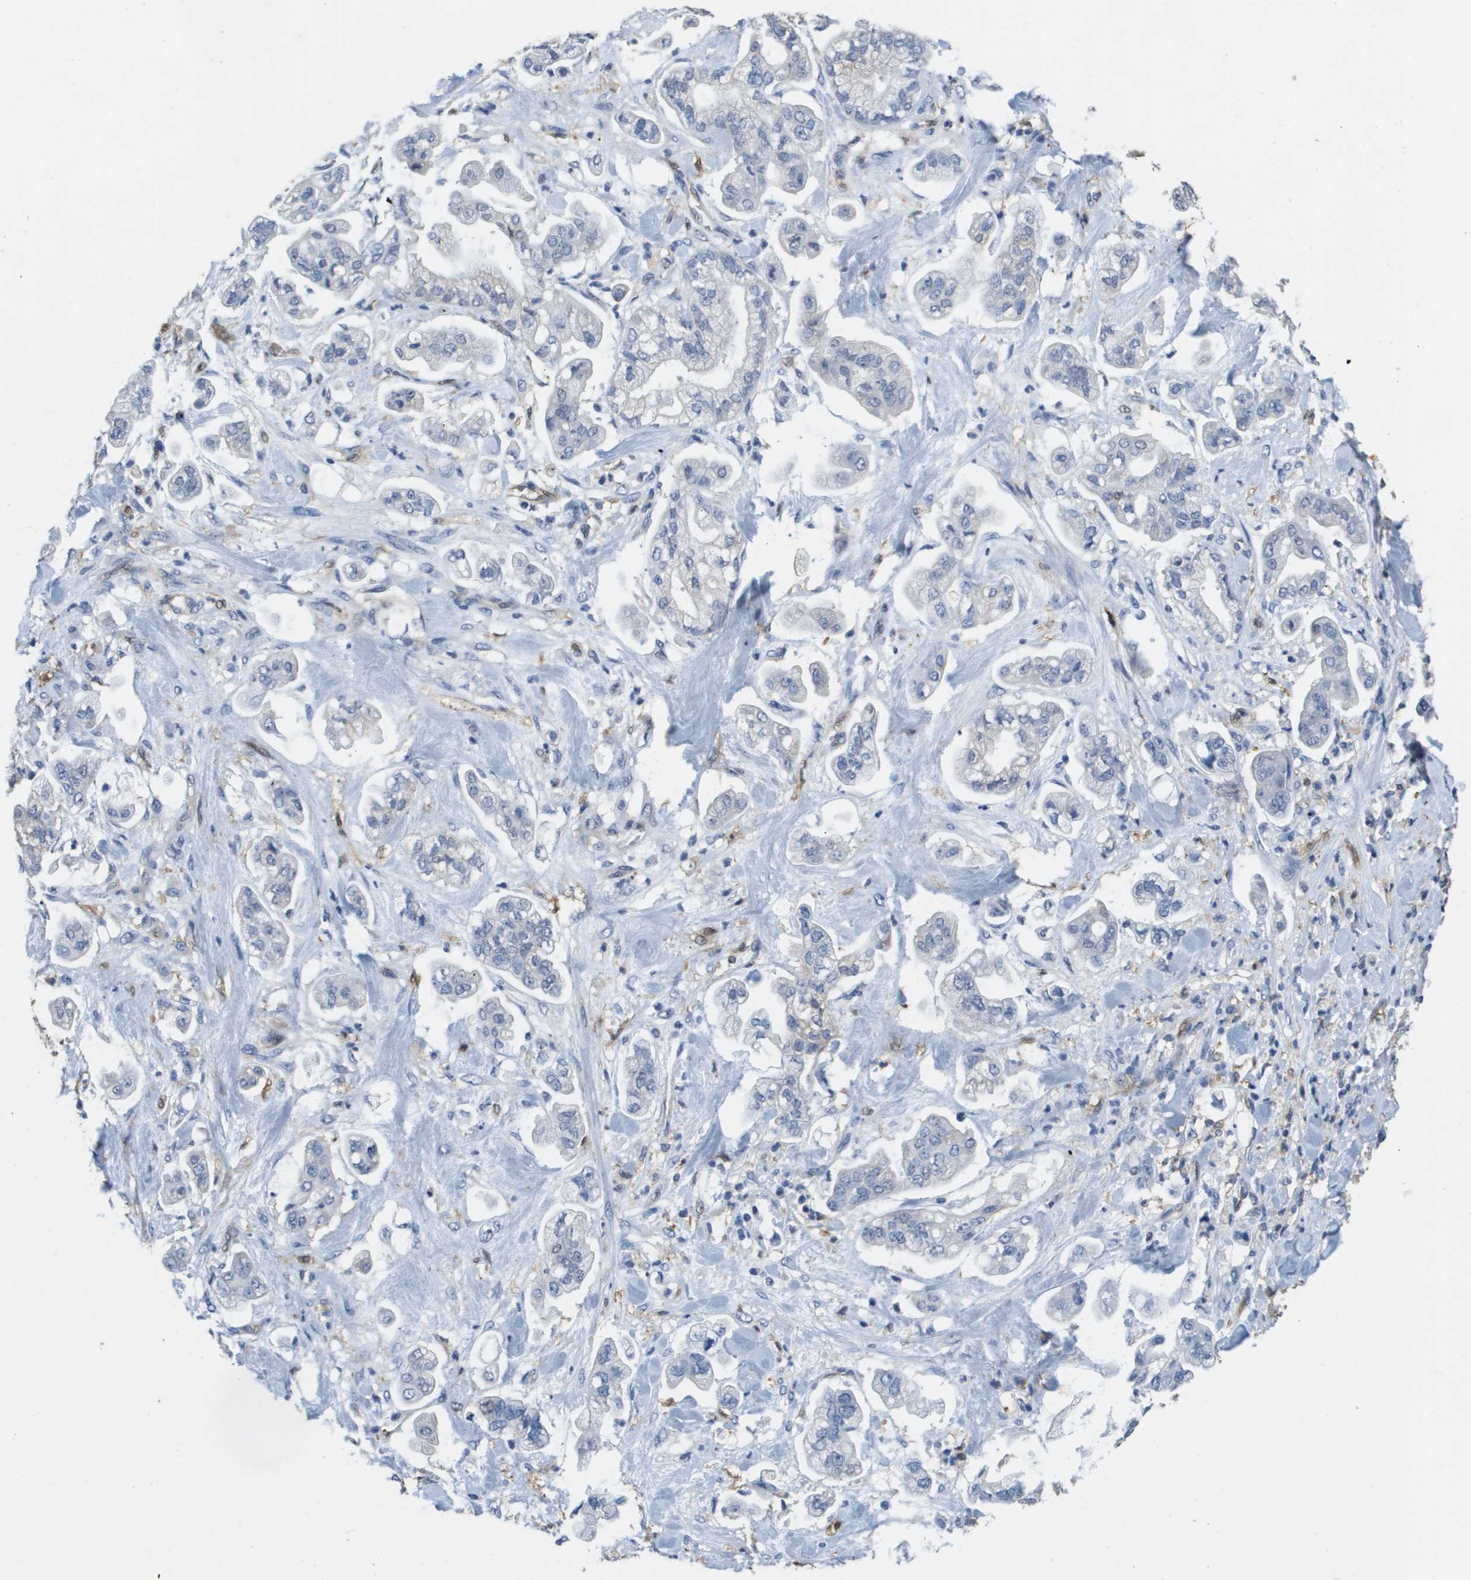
{"staining": {"intensity": "negative", "quantity": "none", "location": "none"}, "tissue": "stomach cancer", "cell_type": "Tumor cells", "image_type": "cancer", "snomed": [{"axis": "morphology", "description": "Adenocarcinoma, NOS"}, {"axis": "topography", "description": "Stomach"}], "caption": "Stomach cancer was stained to show a protein in brown. There is no significant expression in tumor cells. The staining is performed using DAB (3,3'-diaminobenzidine) brown chromogen with nuclei counter-stained in using hematoxylin.", "gene": "FABP5", "patient": {"sex": "male", "age": 62}}